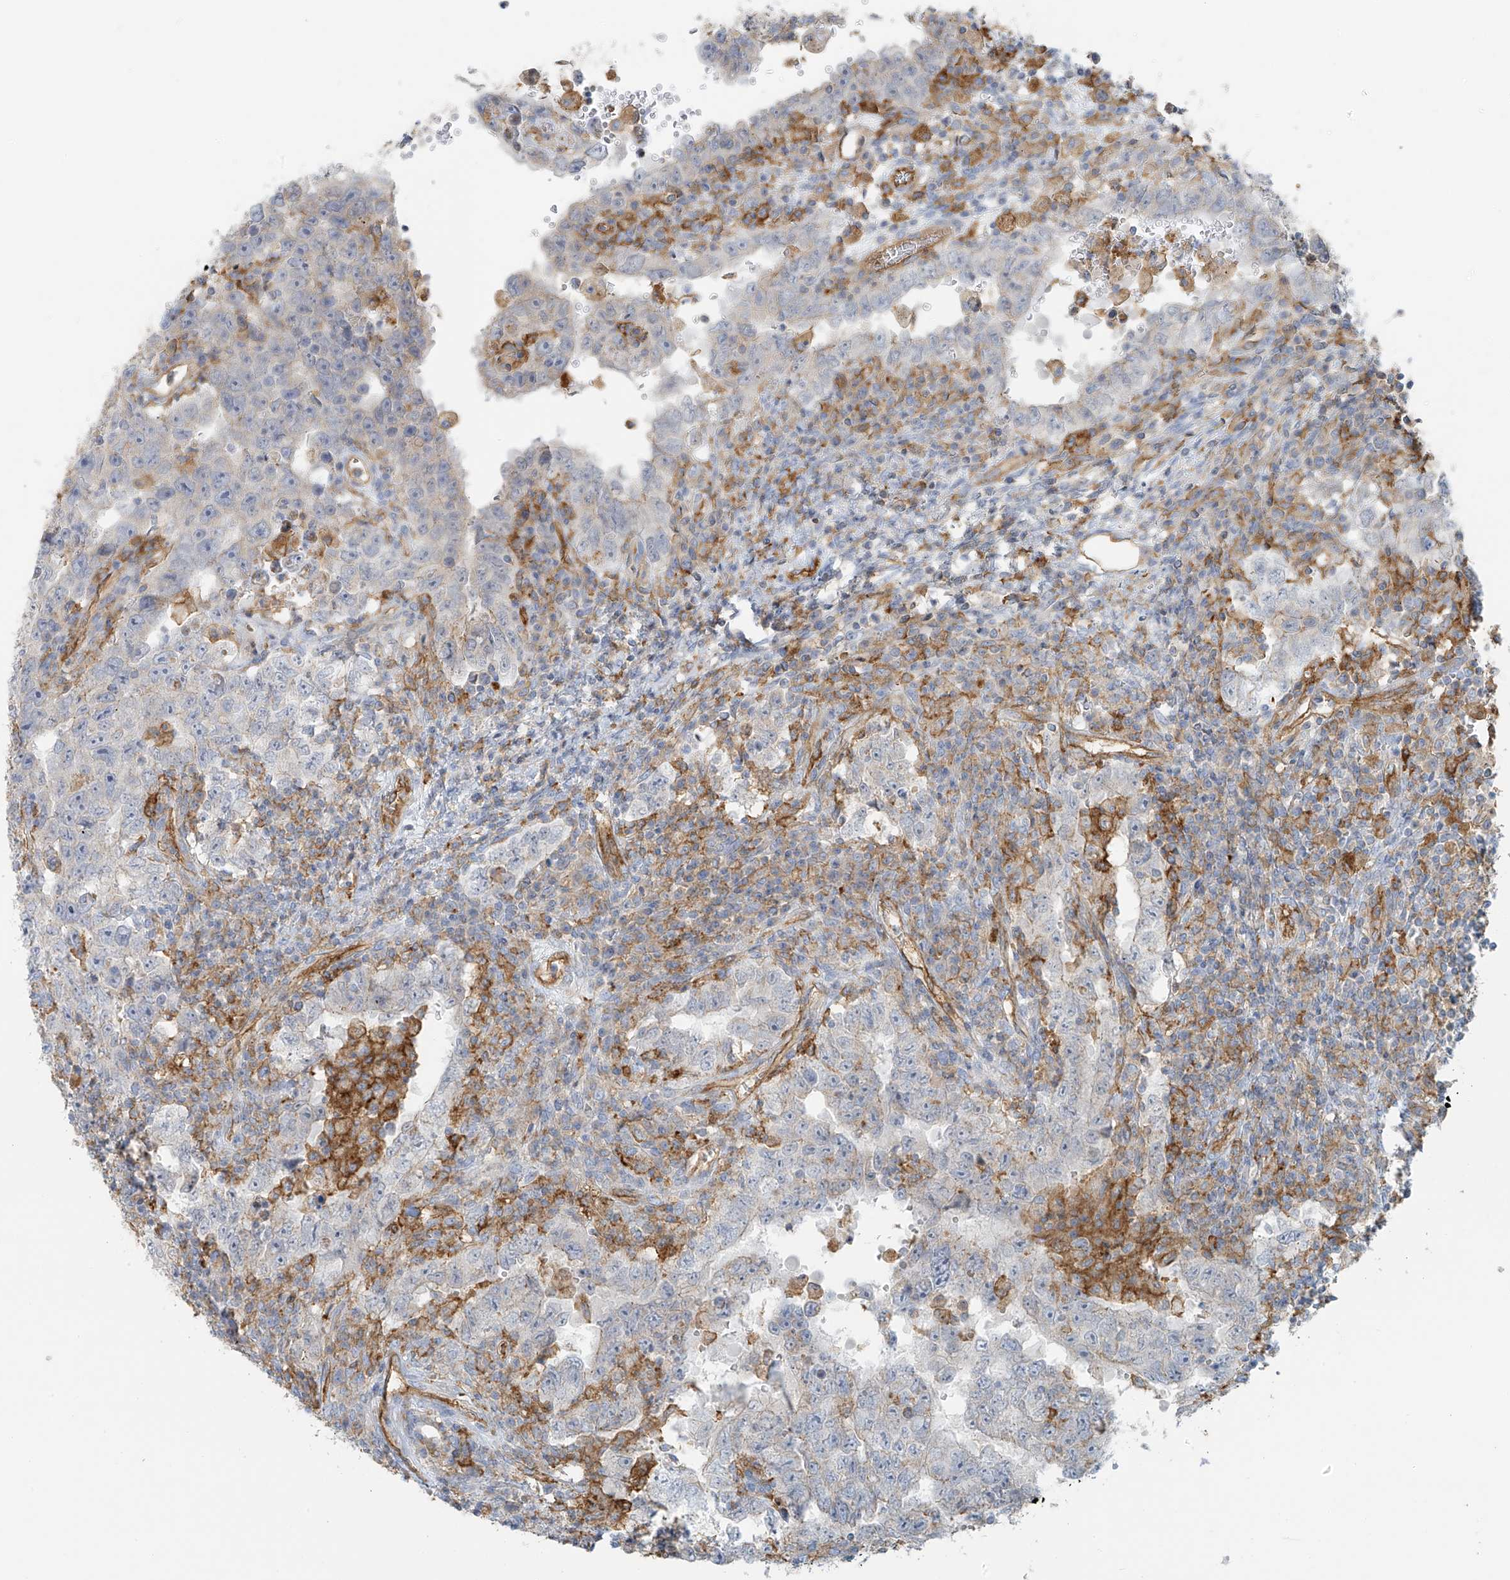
{"staining": {"intensity": "negative", "quantity": "none", "location": "none"}, "tissue": "testis cancer", "cell_type": "Tumor cells", "image_type": "cancer", "snomed": [{"axis": "morphology", "description": "Carcinoma, Embryonal, NOS"}, {"axis": "topography", "description": "Testis"}], "caption": "Embryonal carcinoma (testis) was stained to show a protein in brown. There is no significant staining in tumor cells.", "gene": "VAMP5", "patient": {"sex": "male", "age": 26}}